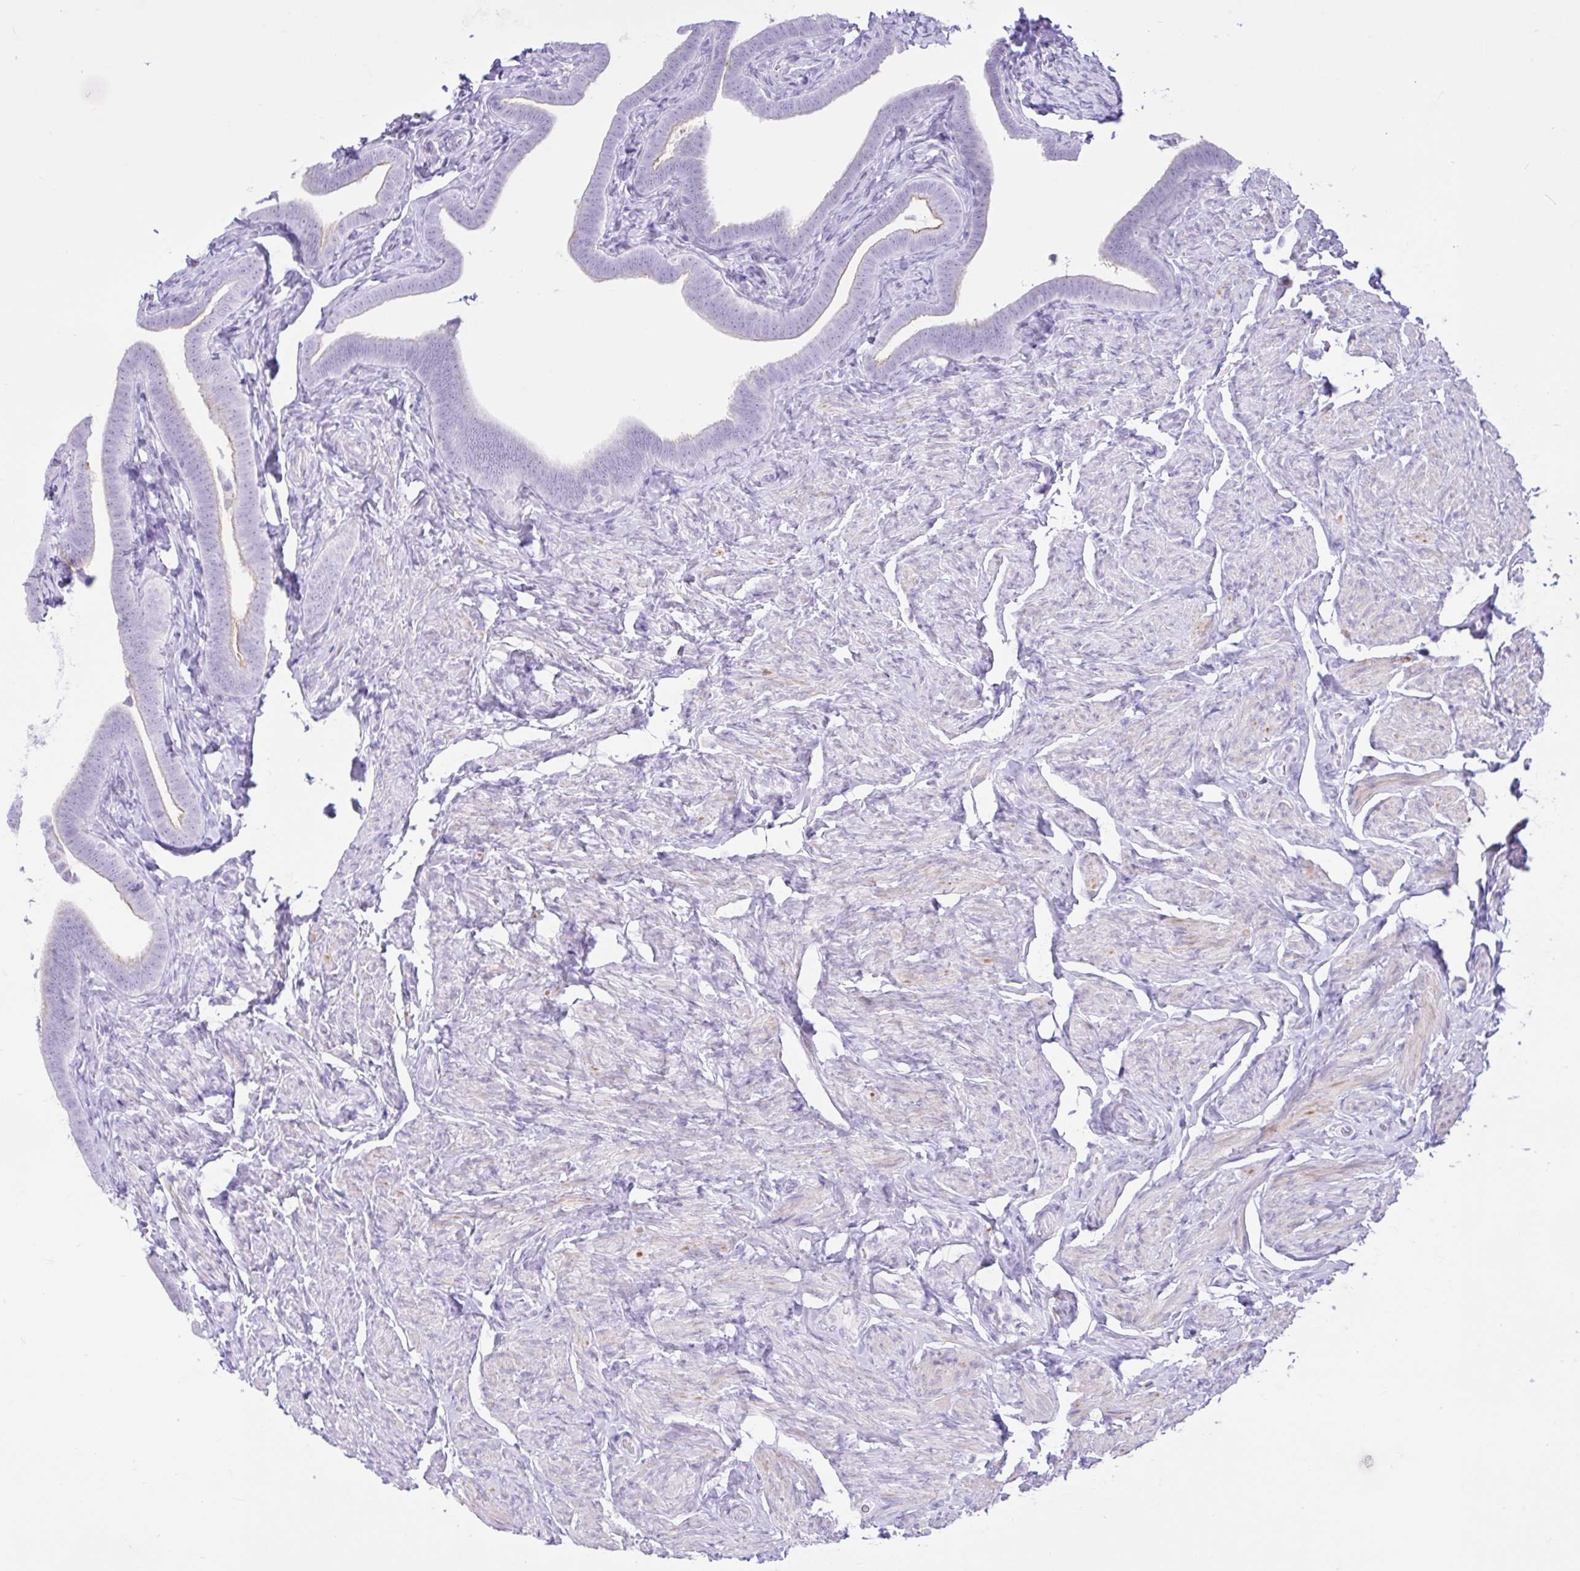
{"staining": {"intensity": "weak", "quantity": "<25%", "location": "cytoplasmic/membranous"}, "tissue": "fallopian tube", "cell_type": "Glandular cells", "image_type": "normal", "snomed": [{"axis": "morphology", "description": "Normal tissue, NOS"}, {"axis": "topography", "description": "Fallopian tube"}], "caption": "Immunohistochemistry photomicrograph of unremarkable human fallopian tube stained for a protein (brown), which demonstrates no staining in glandular cells. (Immunohistochemistry, brightfield microscopy, high magnification).", "gene": "REEP1", "patient": {"sex": "female", "age": 69}}